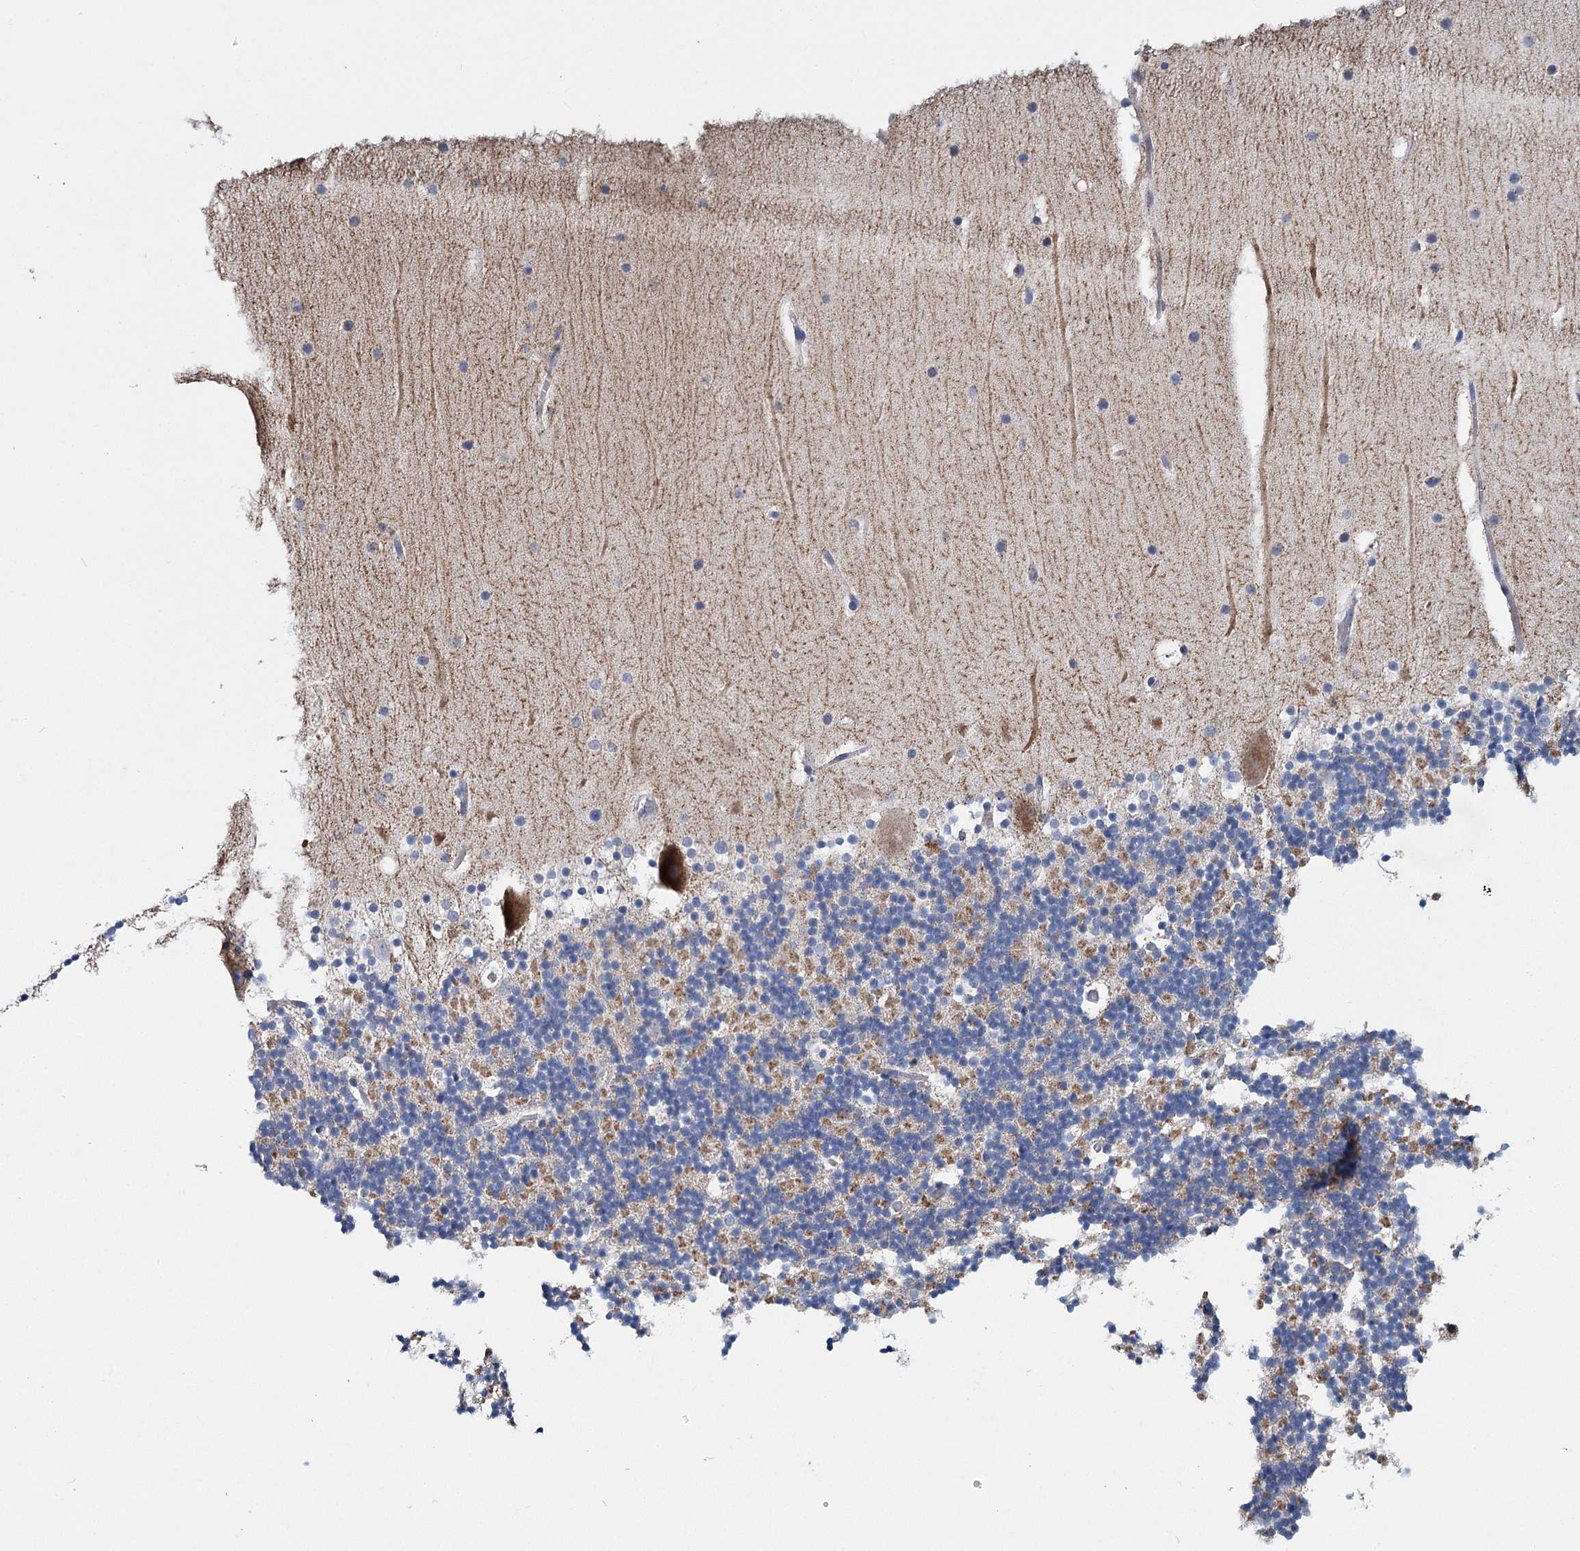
{"staining": {"intensity": "moderate", "quantity": "25%-75%", "location": "cytoplasmic/membranous"}, "tissue": "cerebellum", "cell_type": "Cells in granular layer", "image_type": "normal", "snomed": [{"axis": "morphology", "description": "Normal tissue, NOS"}, {"axis": "topography", "description": "Cerebellum"}], "caption": "This image demonstrates normal cerebellum stained with IHC to label a protein in brown. The cytoplasmic/membranous of cells in granular layer show moderate positivity for the protein. Nuclei are counter-stained blue.", "gene": "ANKRD16", "patient": {"sex": "male", "age": 57}}